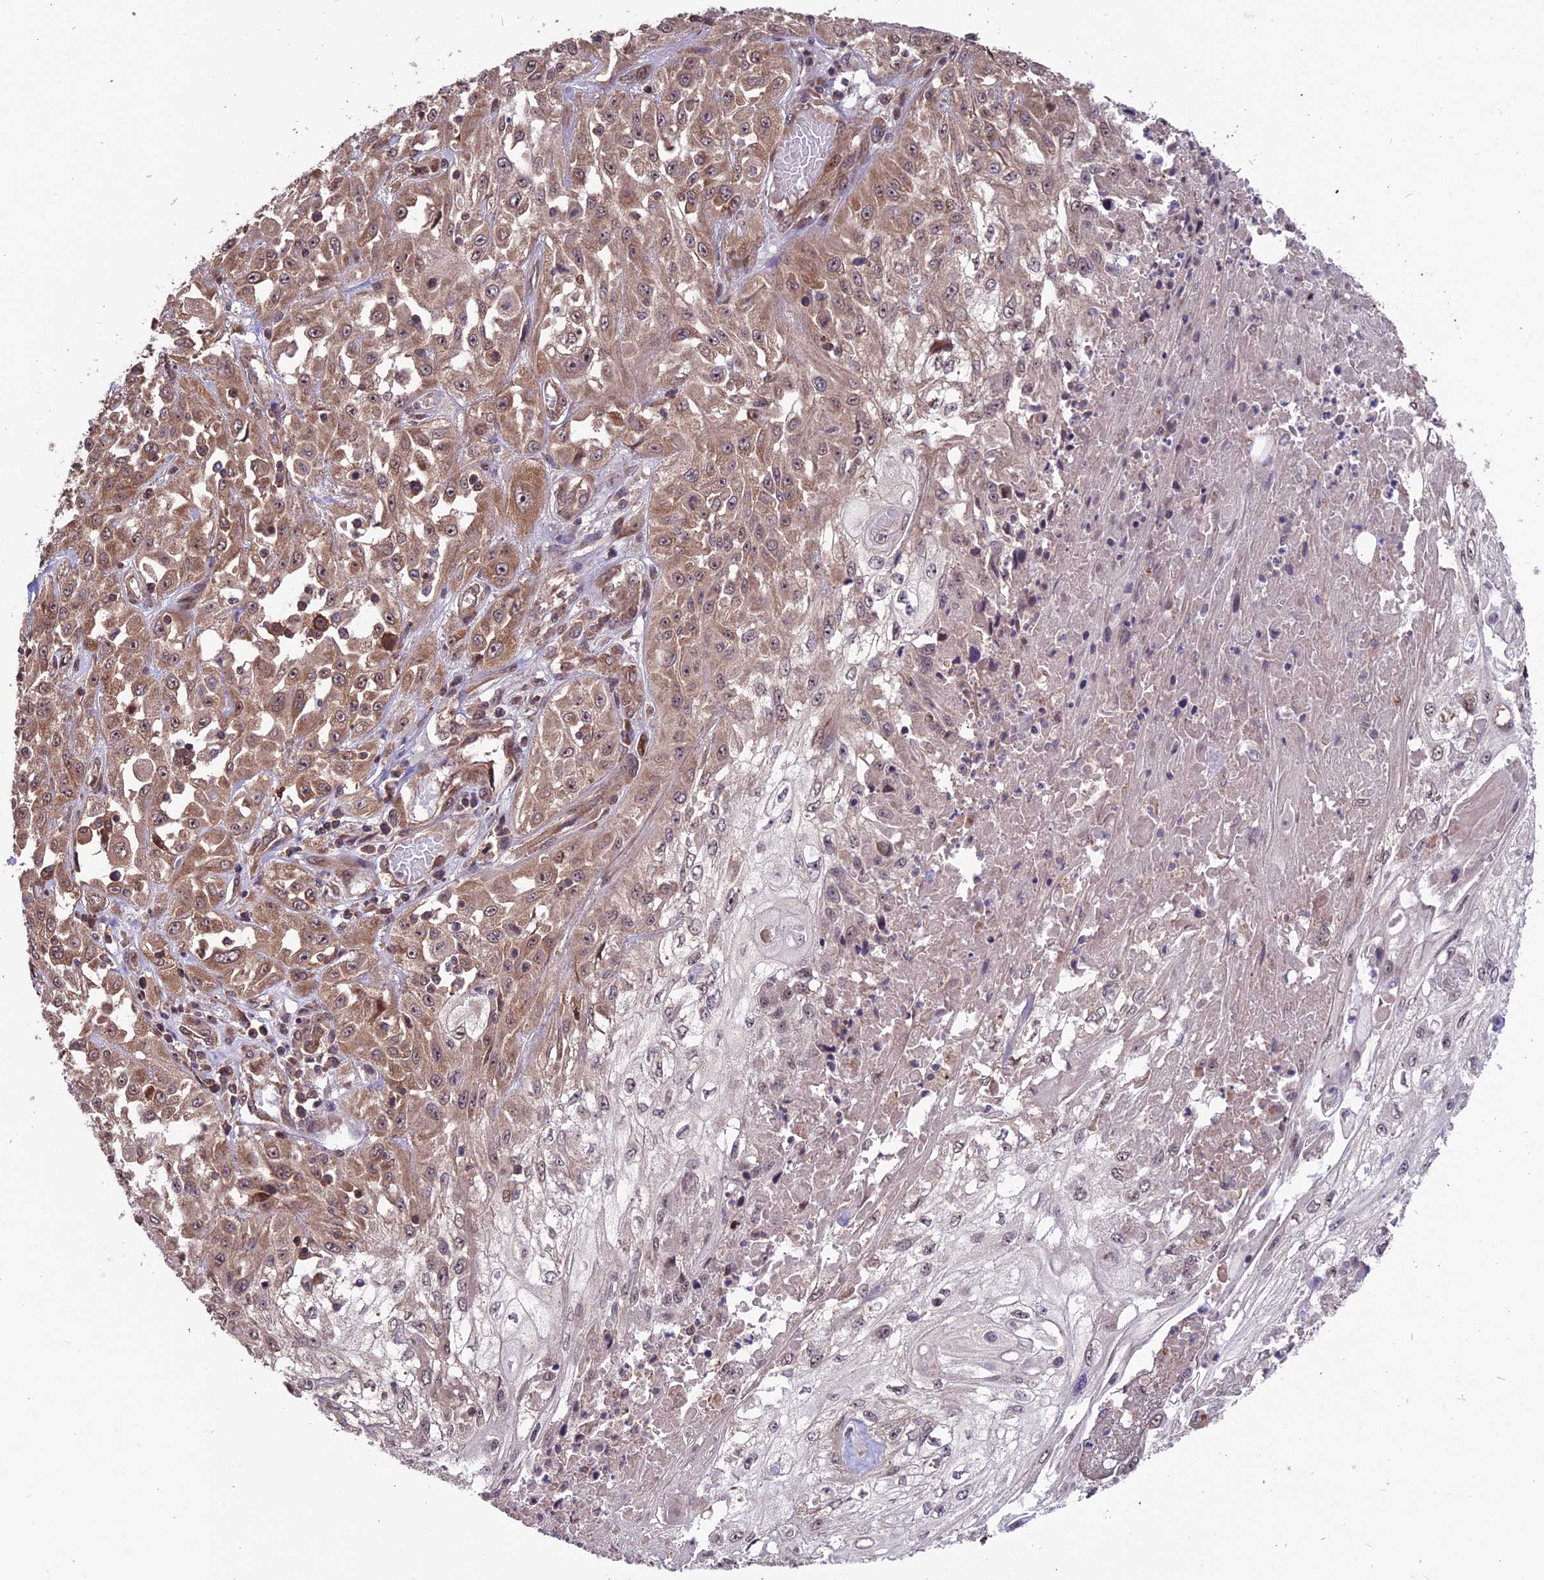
{"staining": {"intensity": "moderate", "quantity": ">75%", "location": "cytoplasmic/membranous,nuclear"}, "tissue": "skin cancer", "cell_type": "Tumor cells", "image_type": "cancer", "snomed": [{"axis": "morphology", "description": "Squamous cell carcinoma, NOS"}, {"axis": "morphology", "description": "Squamous cell carcinoma, metastatic, NOS"}, {"axis": "topography", "description": "Skin"}, {"axis": "topography", "description": "Lymph node"}], "caption": "Tumor cells display moderate cytoplasmic/membranous and nuclear expression in approximately >75% of cells in skin cancer (metastatic squamous cell carcinoma).", "gene": "ZNF598", "patient": {"sex": "male", "age": 75}}